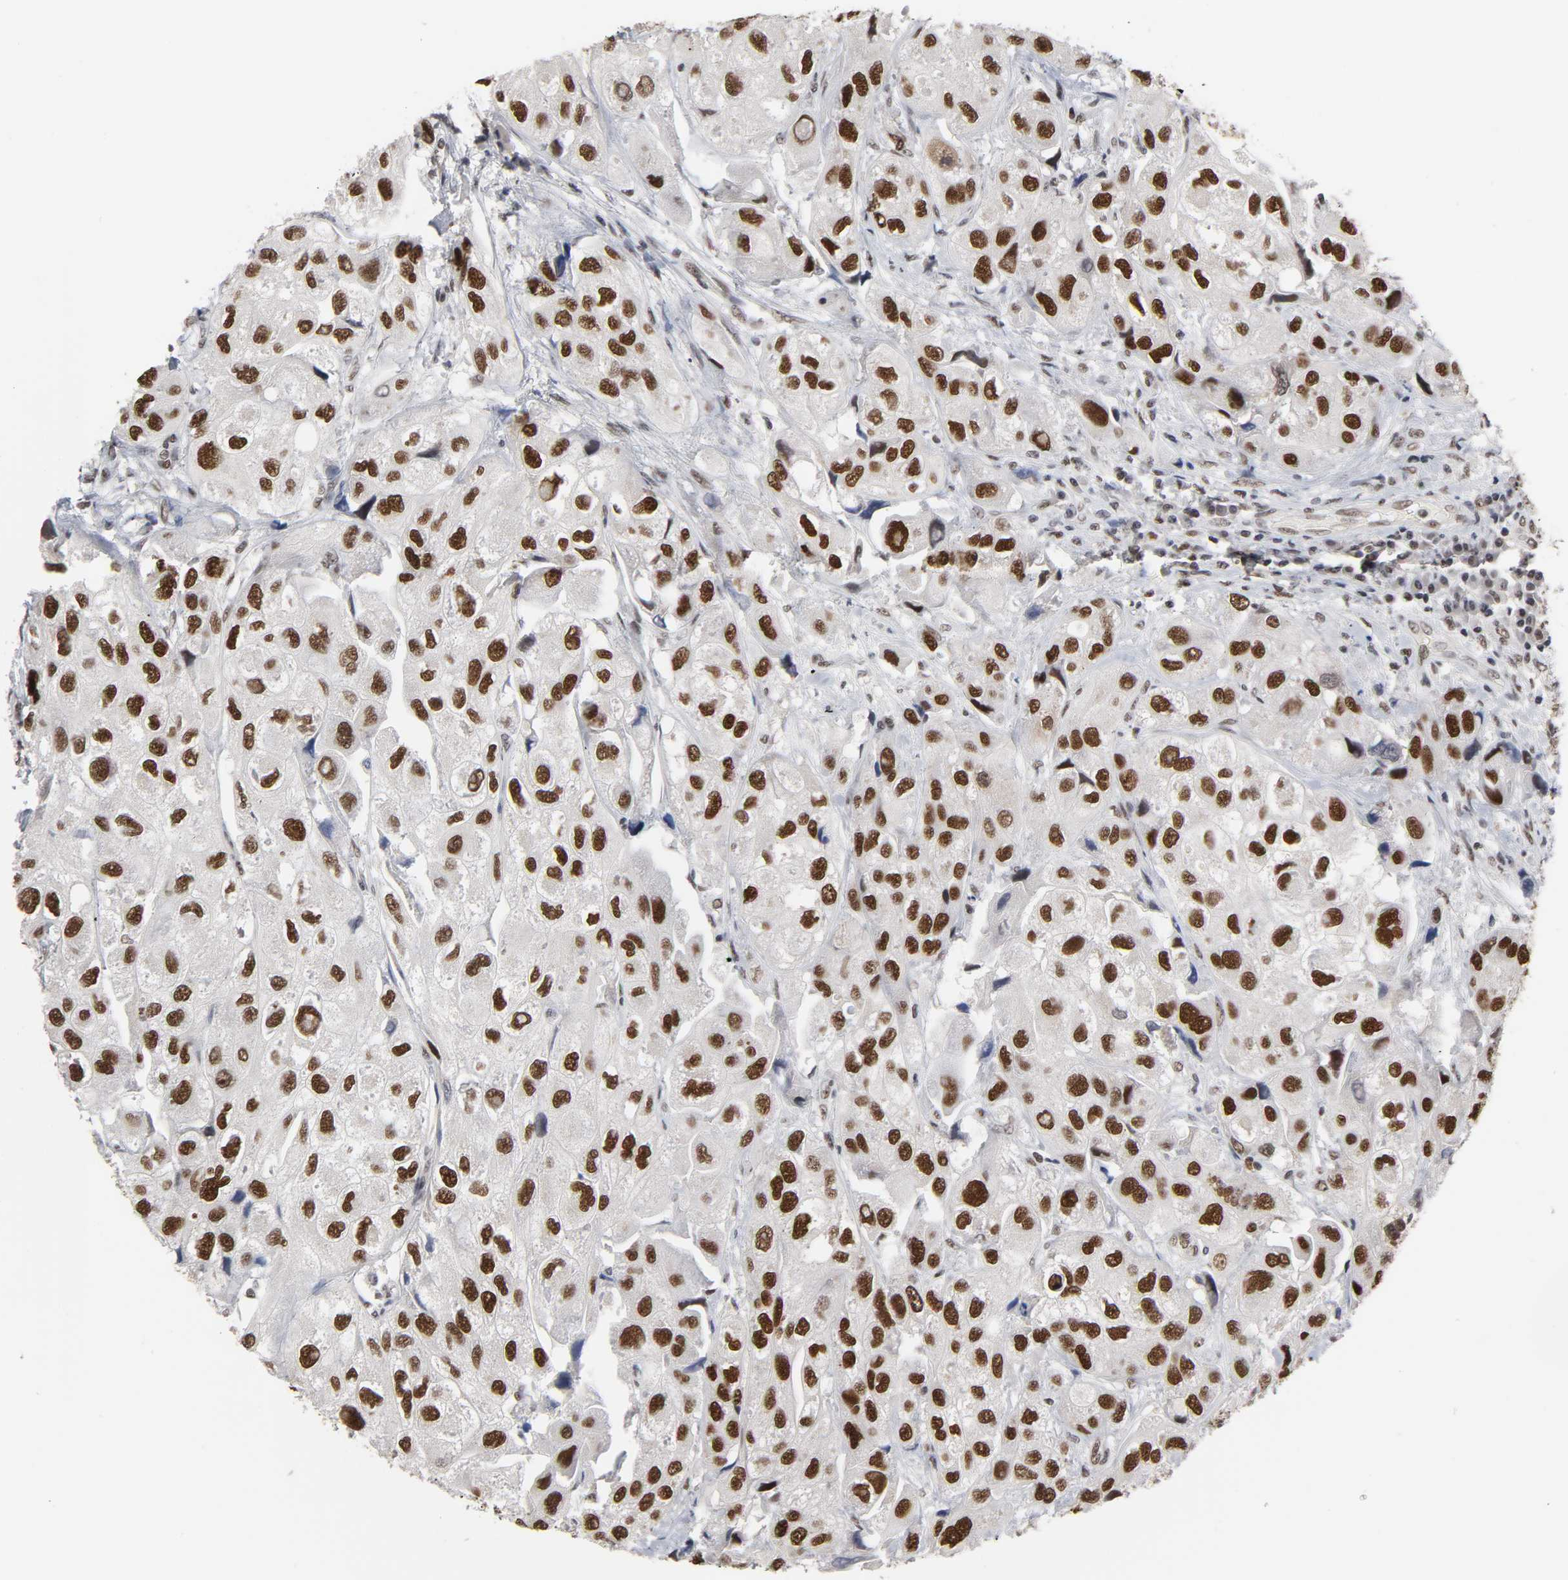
{"staining": {"intensity": "strong", "quantity": ">75%", "location": "nuclear"}, "tissue": "urothelial cancer", "cell_type": "Tumor cells", "image_type": "cancer", "snomed": [{"axis": "morphology", "description": "Urothelial carcinoma, High grade"}, {"axis": "topography", "description": "Urinary bladder"}], "caption": "Urothelial carcinoma (high-grade) stained with IHC demonstrates strong nuclear positivity in approximately >75% of tumor cells.", "gene": "TRIM33", "patient": {"sex": "female", "age": 64}}